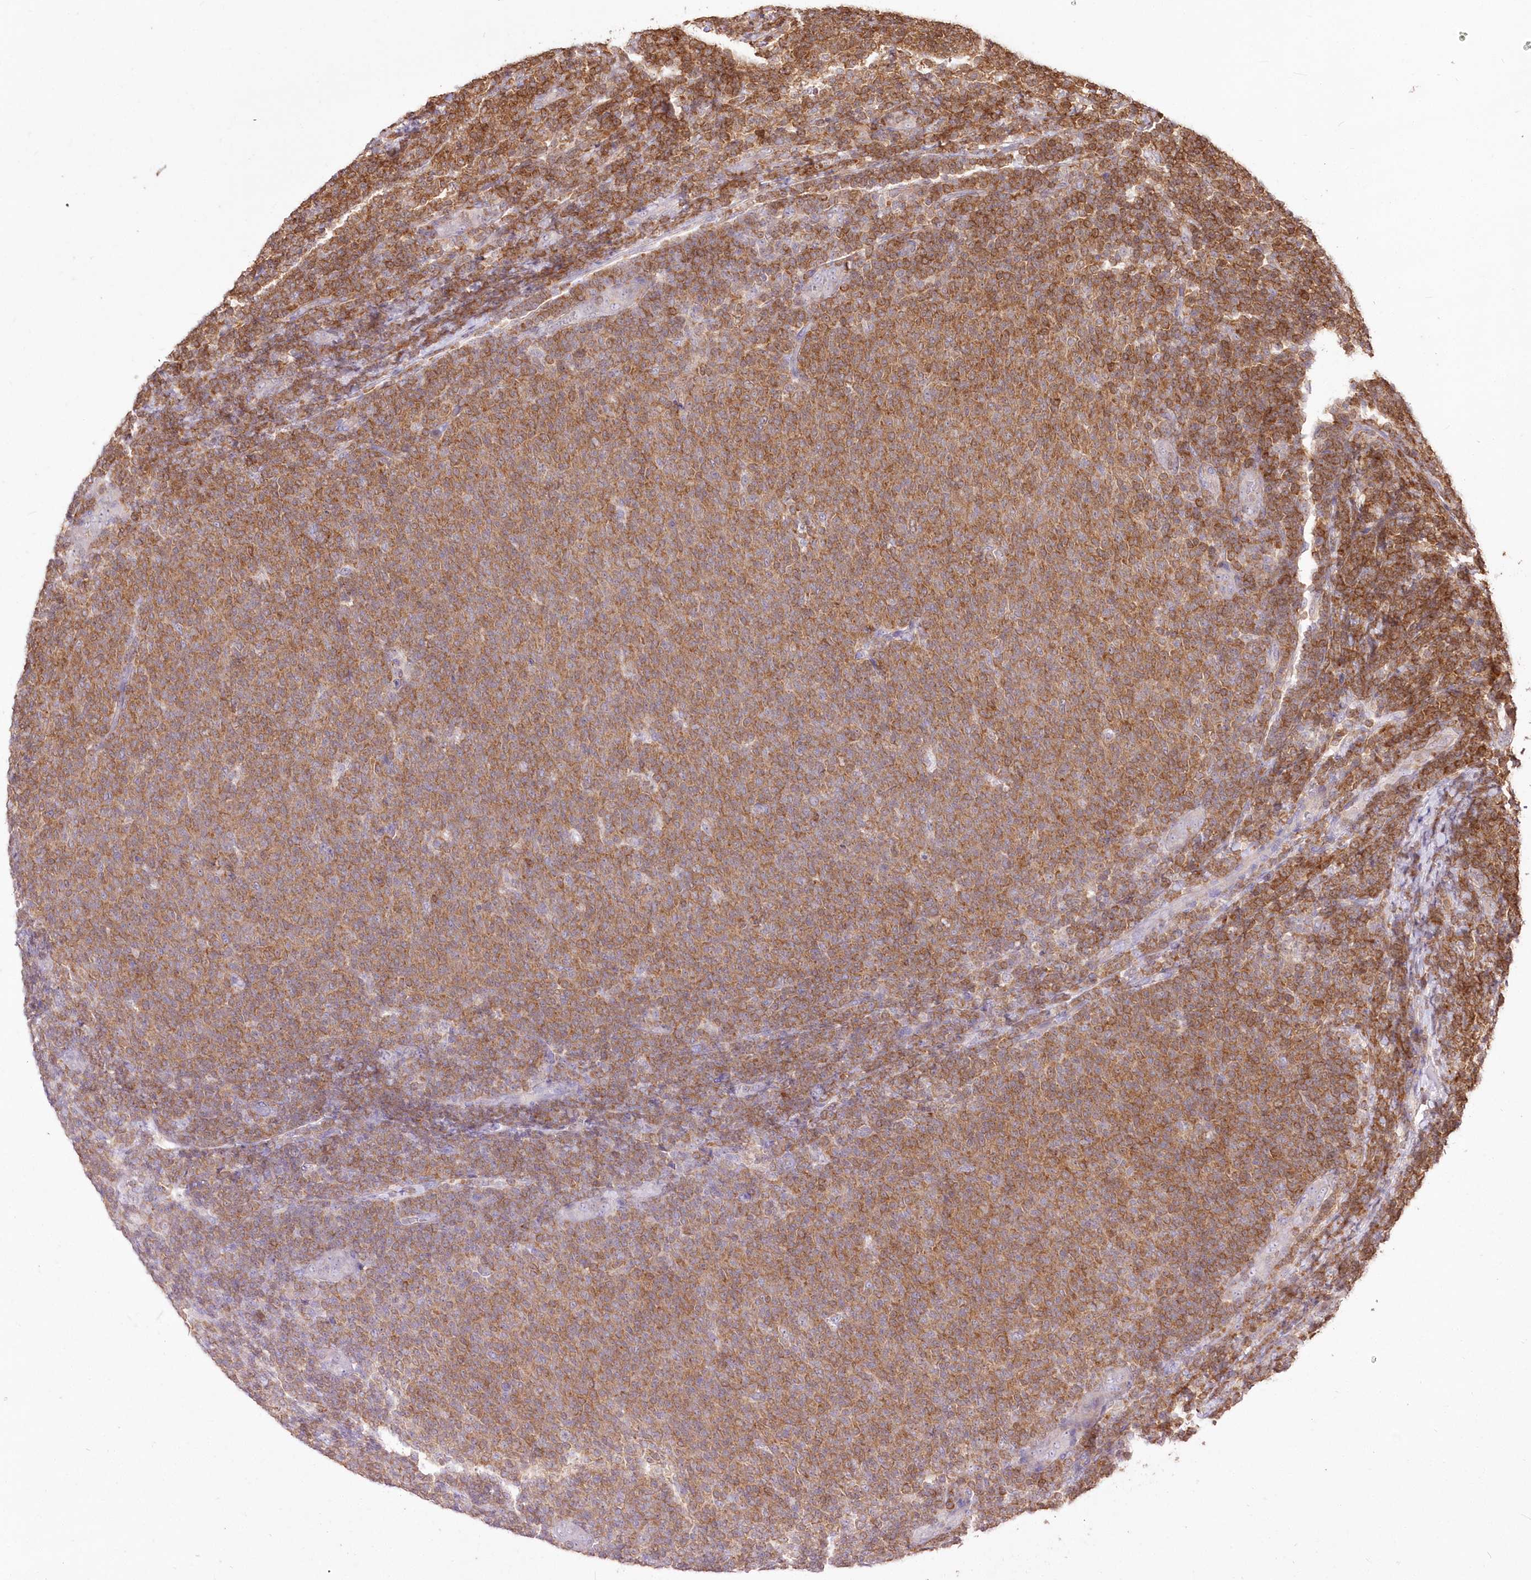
{"staining": {"intensity": "moderate", "quantity": ">75%", "location": "cytoplasmic/membranous"}, "tissue": "lymphoma", "cell_type": "Tumor cells", "image_type": "cancer", "snomed": [{"axis": "morphology", "description": "Malignant lymphoma, non-Hodgkin's type, Low grade"}, {"axis": "topography", "description": "Lymph node"}], "caption": "The micrograph exhibits immunohistochemical staining of malignant lymphoma, non-Hodgkin's type (low-grade). There is moderate cytoplasmic/membranous expression is appreciated in approximately >75% of tumor cells.", "gene": "STK17B", "patient": {"sex": "male", "age": 66}}